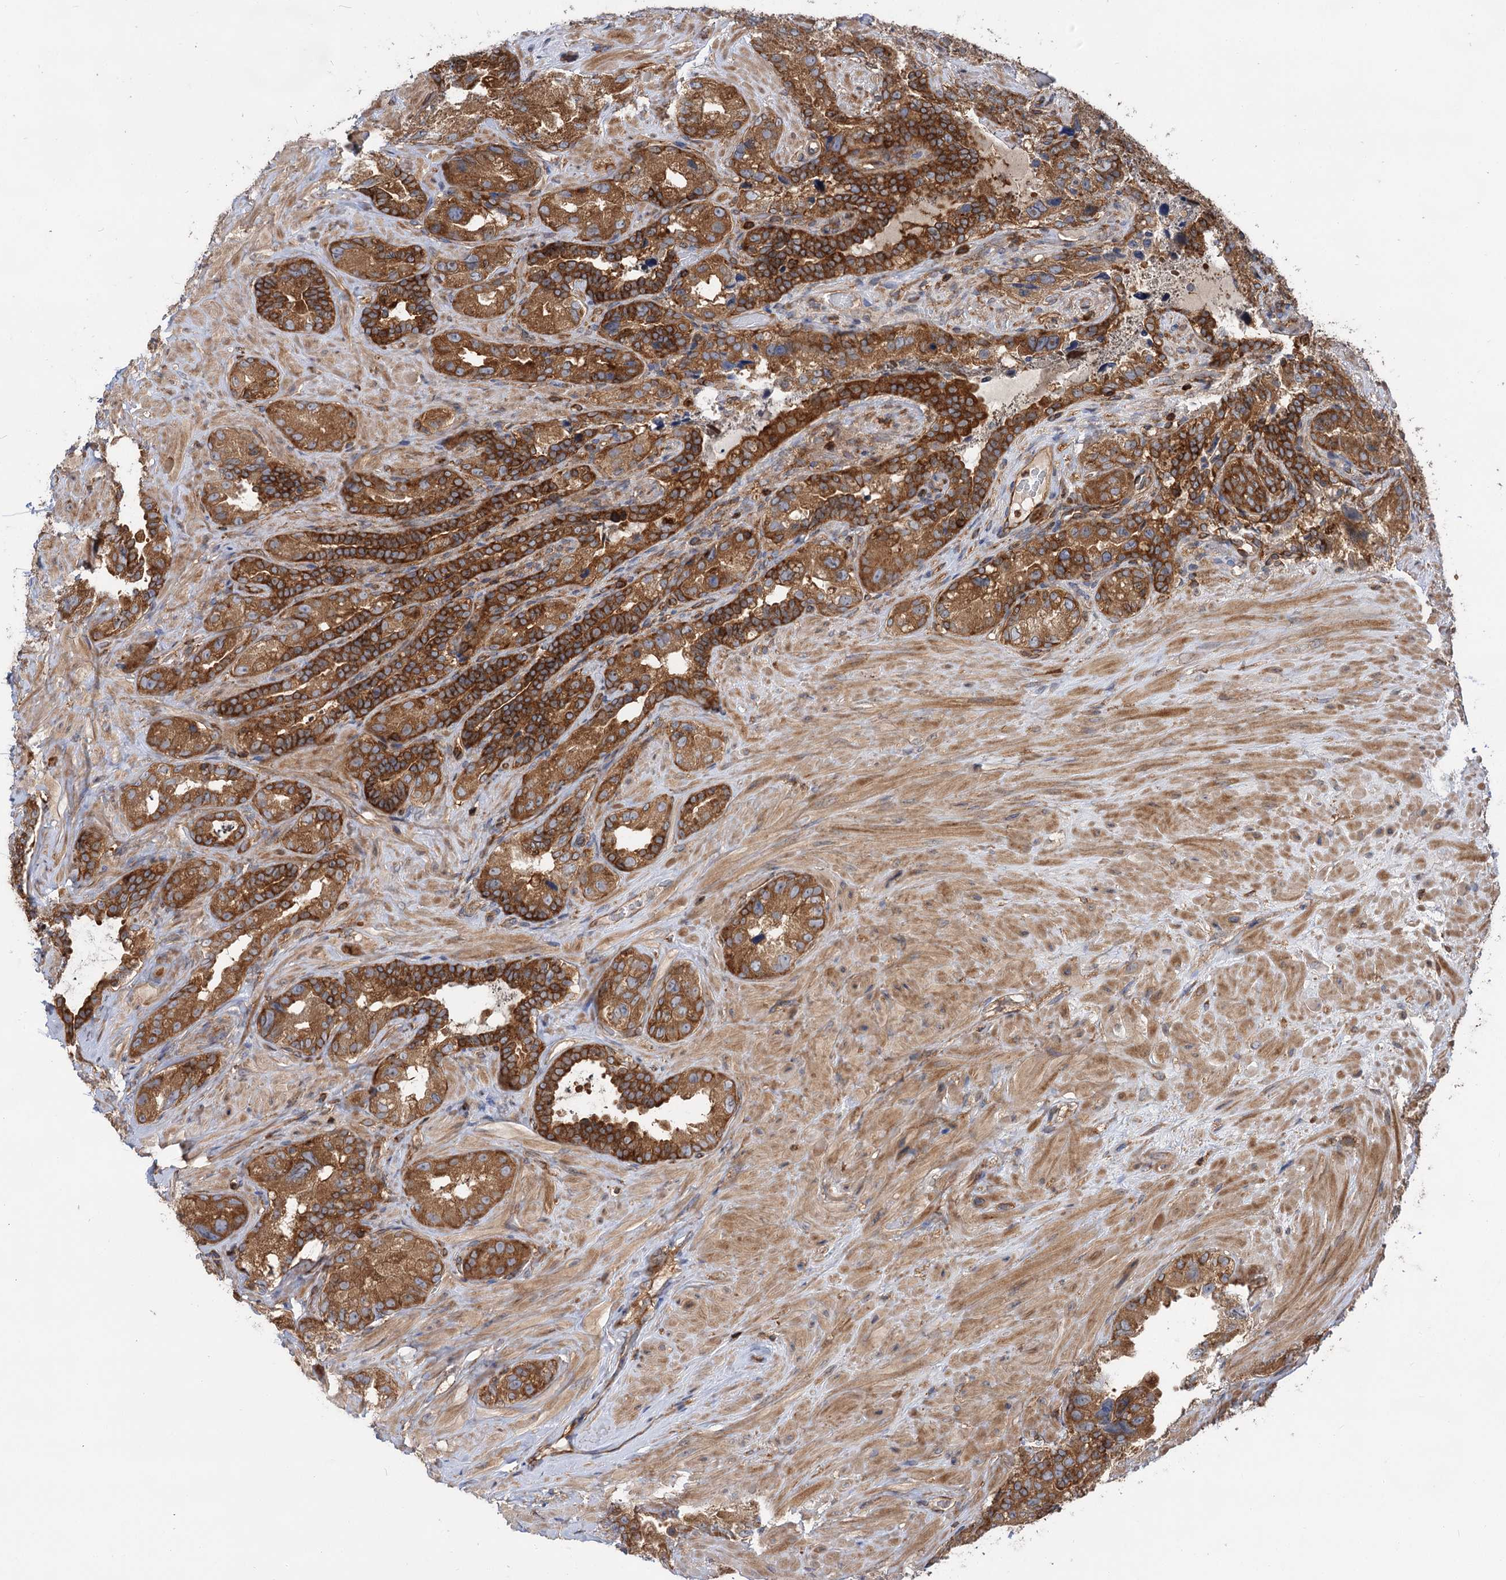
{"staining": {"intensity": "strong", "quantity": ">75%", "location": "cytoplasmic/membranous"}, "tissue": "seminal vesicle", "cell_type": "Glandular cells", "image_type": "normal", "snomed": [{"axis": "morphology", "description": "Normal tissue, NOS"}, {"axis": "topography", "description": "Seminal veicle"}, {"axis": "topography", "description": "Peripheral nerve tissue"}], "caption": "Immunohistochemistry (IHC) (DAB (3,3'-diaminobenzidine)) staining of normal seminal vesicle shows strong cytoplasmic/membranous protein staining in about >75% of glandular cells. (brown staining indicates protein expression, while blue staining denotes nuclei).", "gene": "PACS1", "patient": {"sex": "male", "age": 67}}